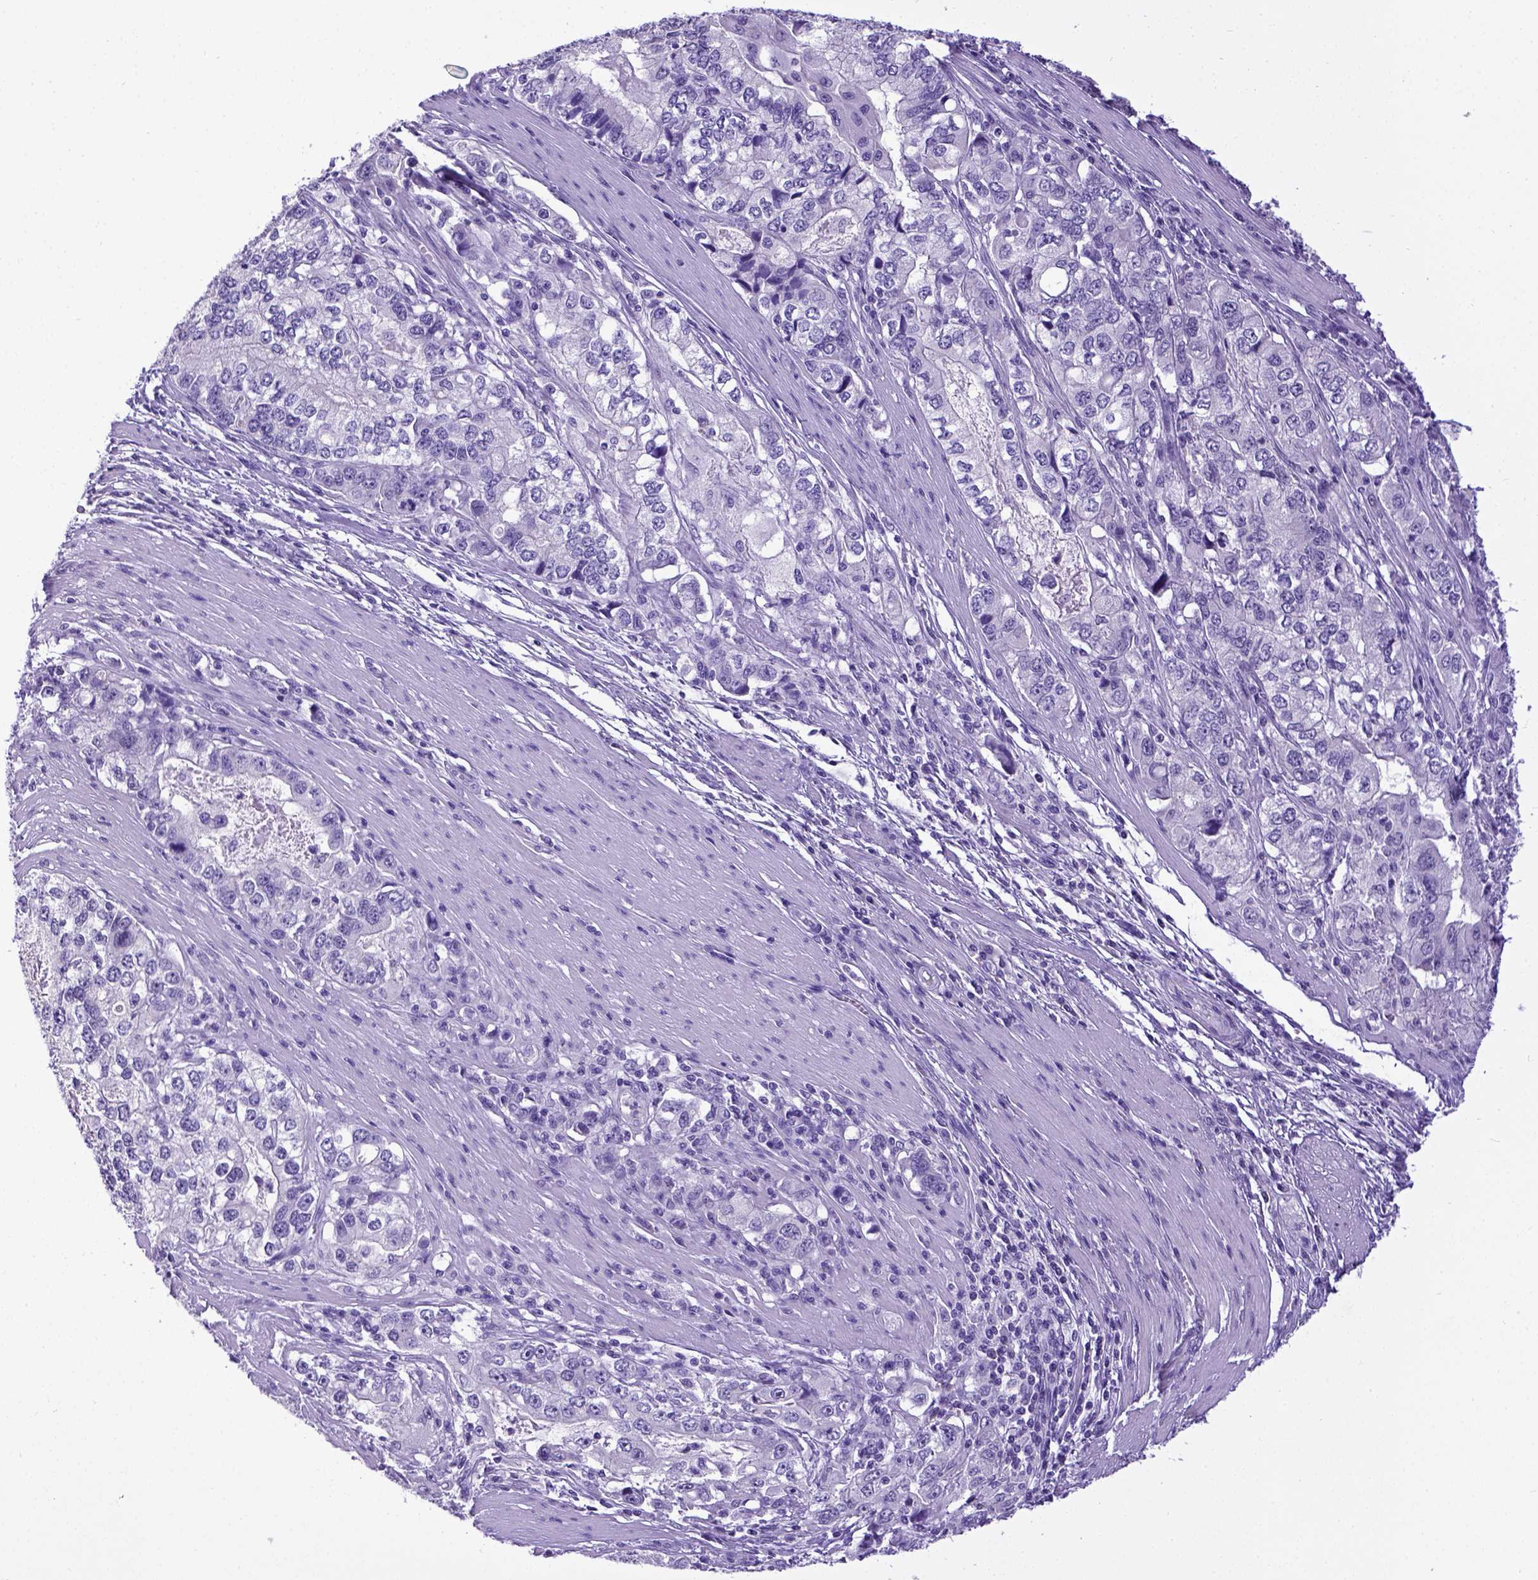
{"staining": {"intensity": "negative", "quantity": "none", "location": "none"}, "tissue": "stomach cancer", "cell_type": "Tumor cells", "image_type": "cancer", "snomed": [{"axis": "morphology", "description": "Adenocarcinoma, NOS"}, {"axis": "topography", "description": "Stomach, lower"}], "caption": "This is an IHC photomicrograph of stomach cancer. There is no expression in tumor cells.", "gene": "ESR1", "patient": {"sex": "female", "age": 72}}